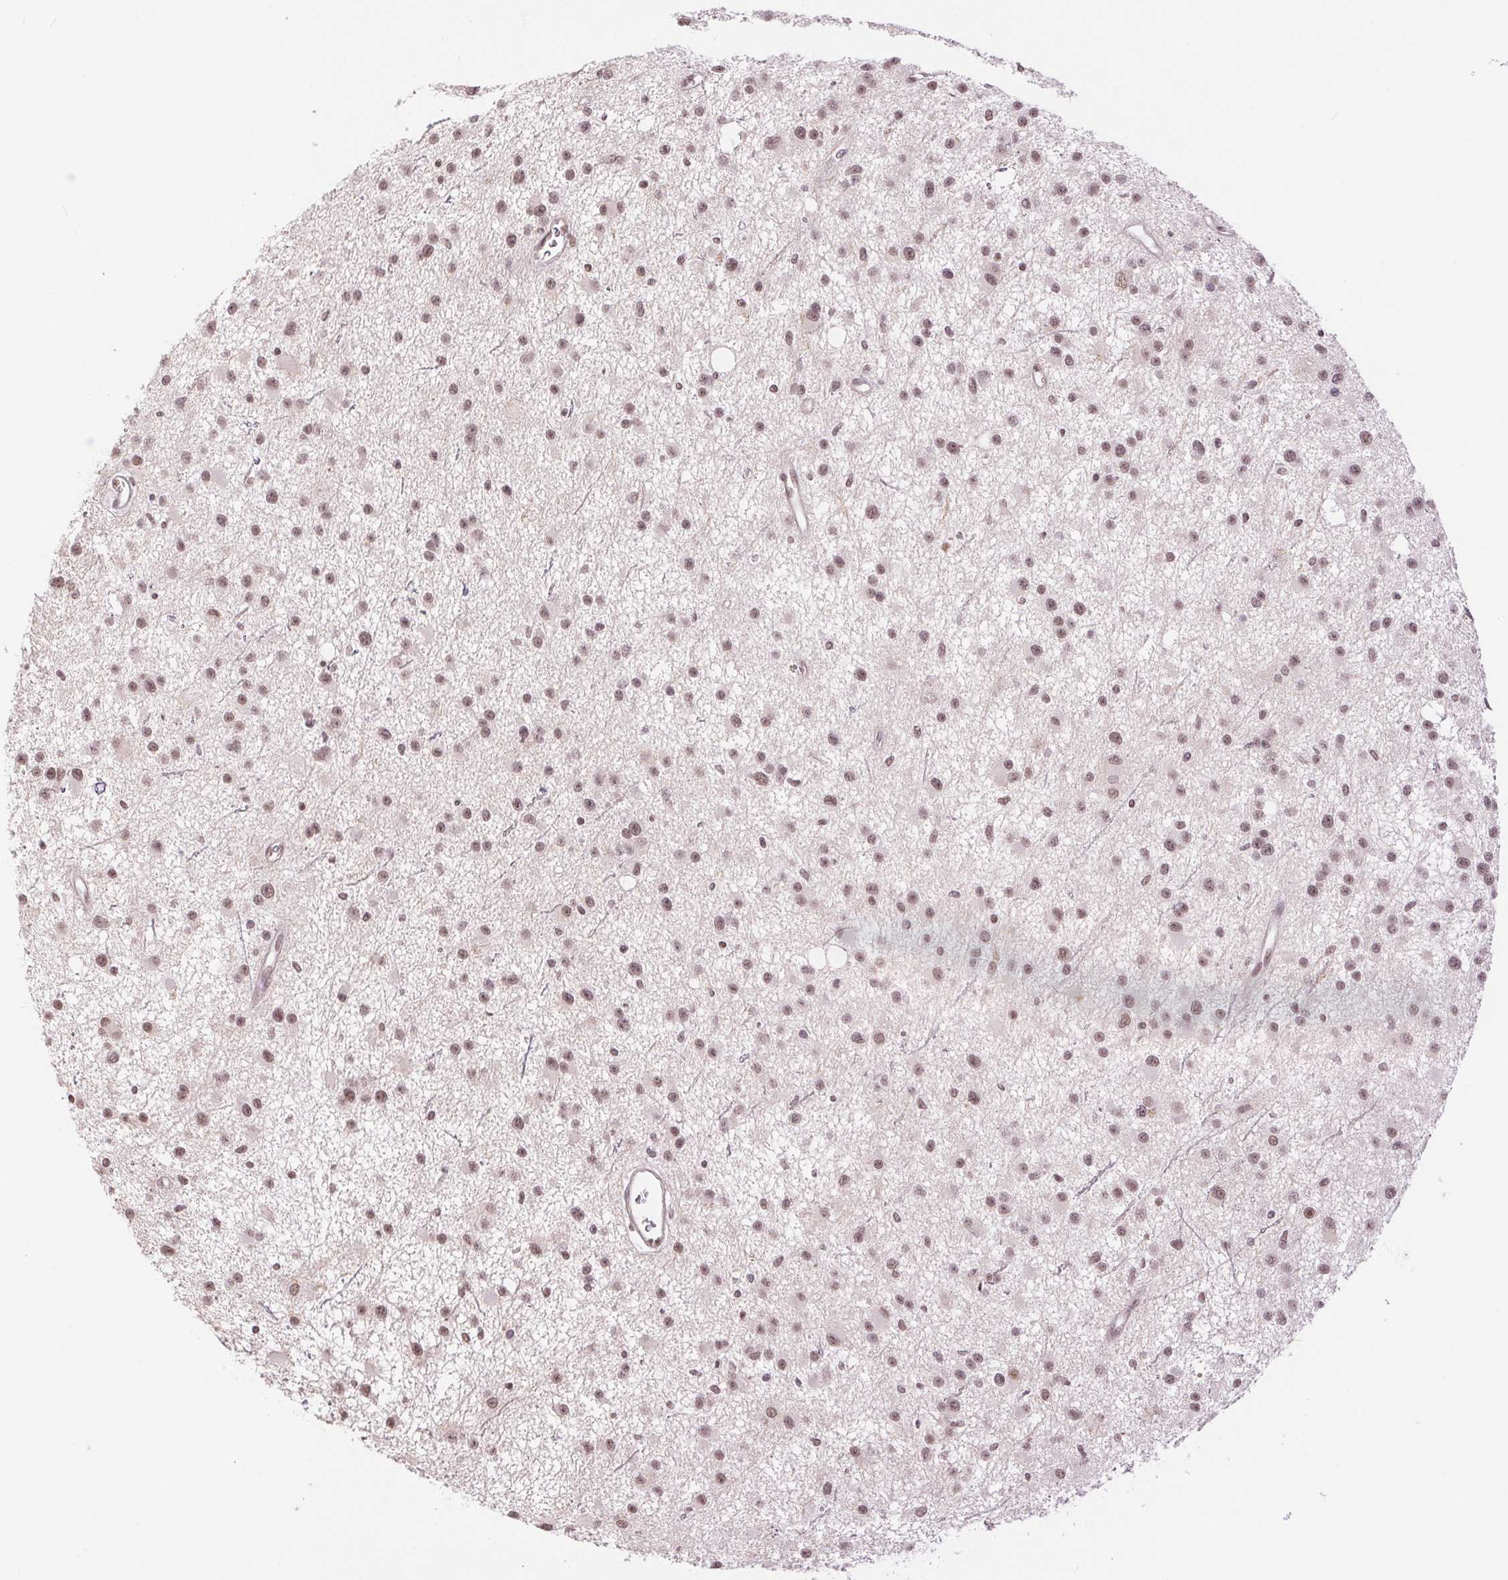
{"staining": {"intensity": "moderate", "quantity": ">75%", "location": "nuclear"}, "tissue": "glioma", "cell_type": "Tumor cells", "image_type": "cancer", "snomed": [{"axis": "morphology", "description": "Glioma, malignant, Low grade"}, {"axis": "topography", "description": "Brain"}], "caption": "Human glioma stained with a protein marker reveals moderate staining in tumor cells.", "gene": "RPRD1B", "patient": {"sex": "male", "age": 43}}